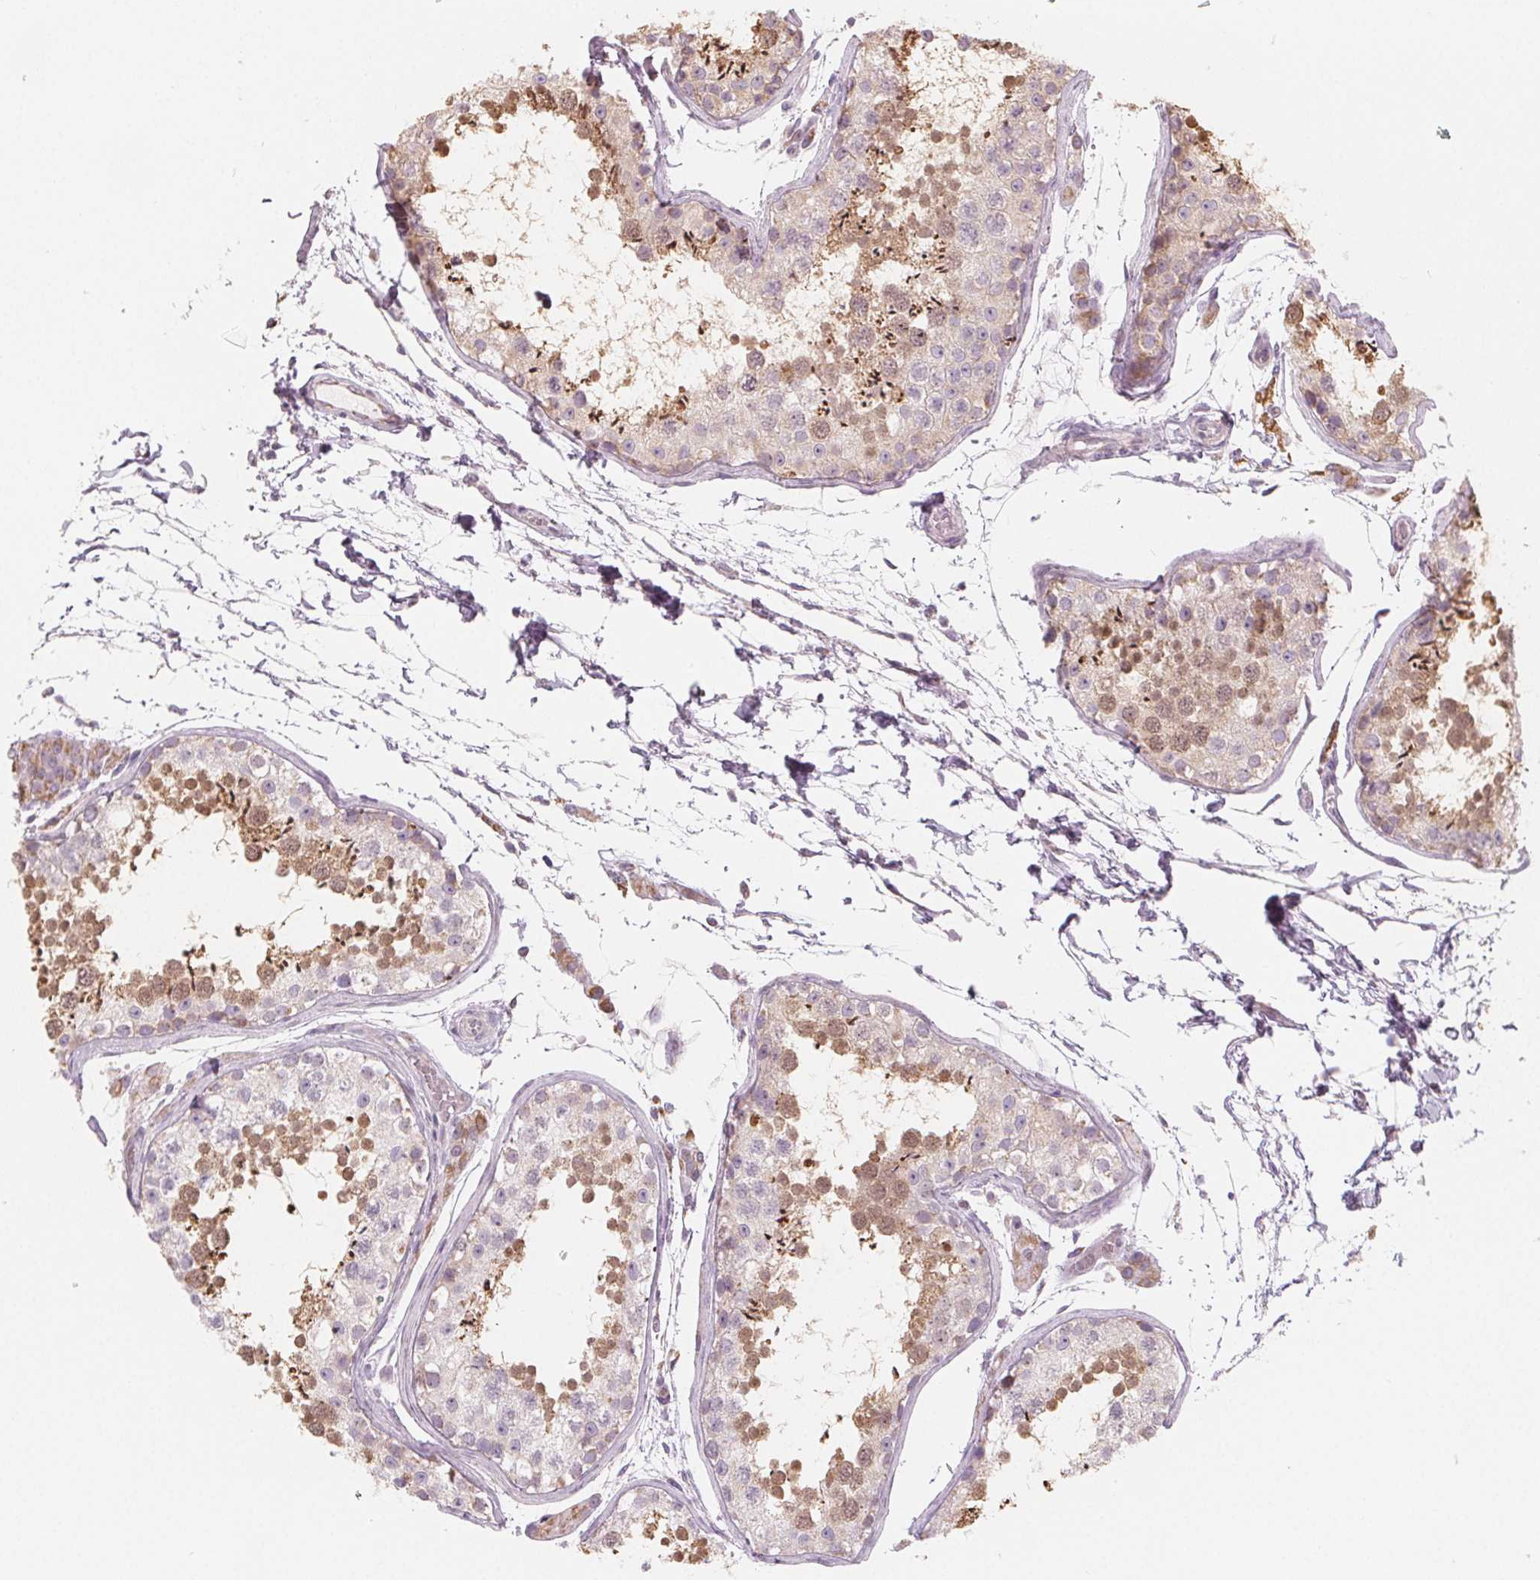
{"staining": {"intensity": "moderate", "quantity": "25%-75%", "location": "cytoplasmic/membranous"}, "tissue": "testis", "cell_type": "Cells in seminiferous ducts", "image_type": "normal", "snomed": [{"axis": "morphology", "description": "Normal tissue, NOS"}, {"axis": "topography", "description": "Testis"}], "caption": "Normal testis reveals moderate cytoplasmic/membranous expression in approximately 25%-75% of cells in seminiferous ducts.", "gene": "NUP210L", "patient": {"sex": "male", "age": 29}}